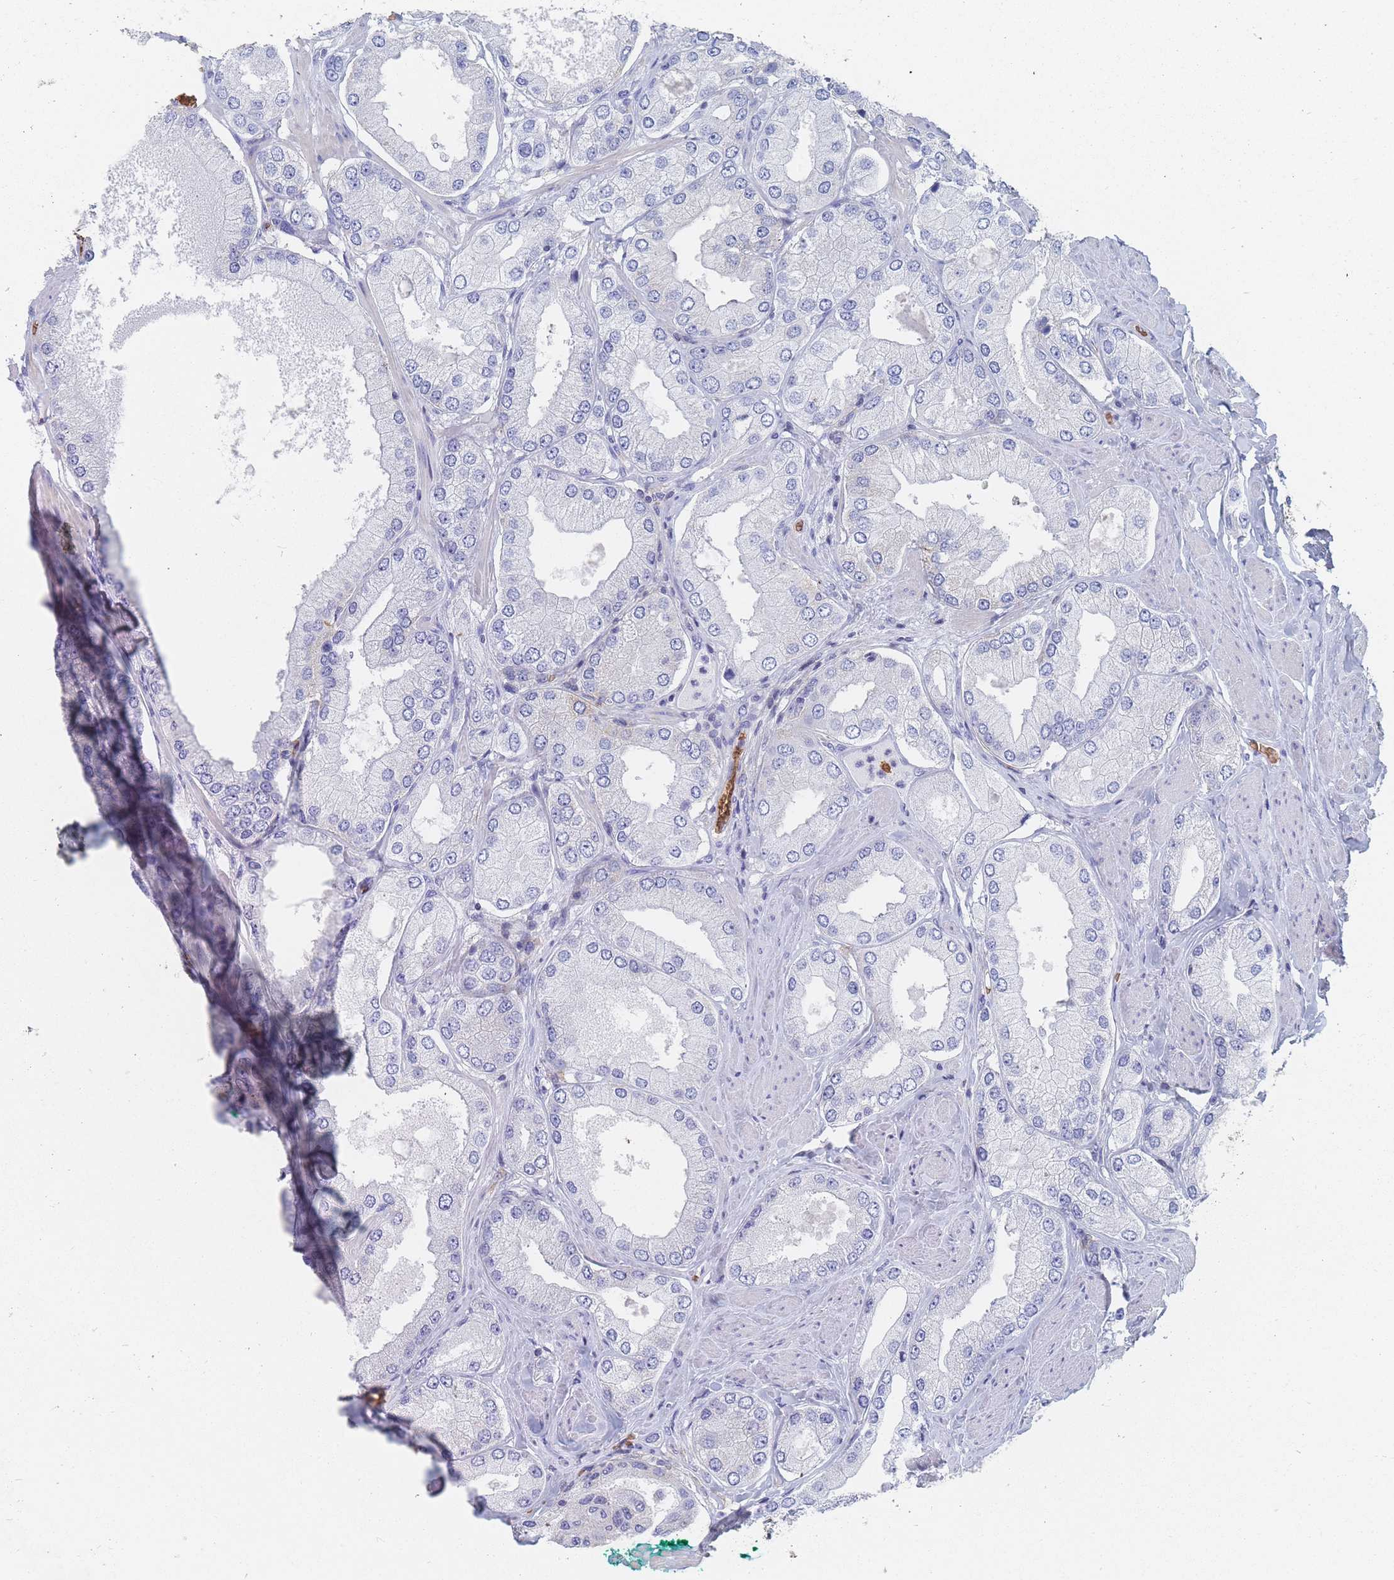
{"staining": {"intensity": "negative", "quantity": "none", "location": "none"}, "tissue": "prostate cancer", "cell_type": "Tumor cells", "image_type": "cancer", "snomed": [{"axis": "morphology", "description": "Adenocarcinoma, Low grade"}, {"axis": "topography", "description": "Prostate"}], "caption": "High power microscopy image of an immunohistochemistry image of prostate cancer, revealing no significant positivity in tumor cells.", "gene": "SLC2A1", "patient": {"sex": "male", "age": 42}}